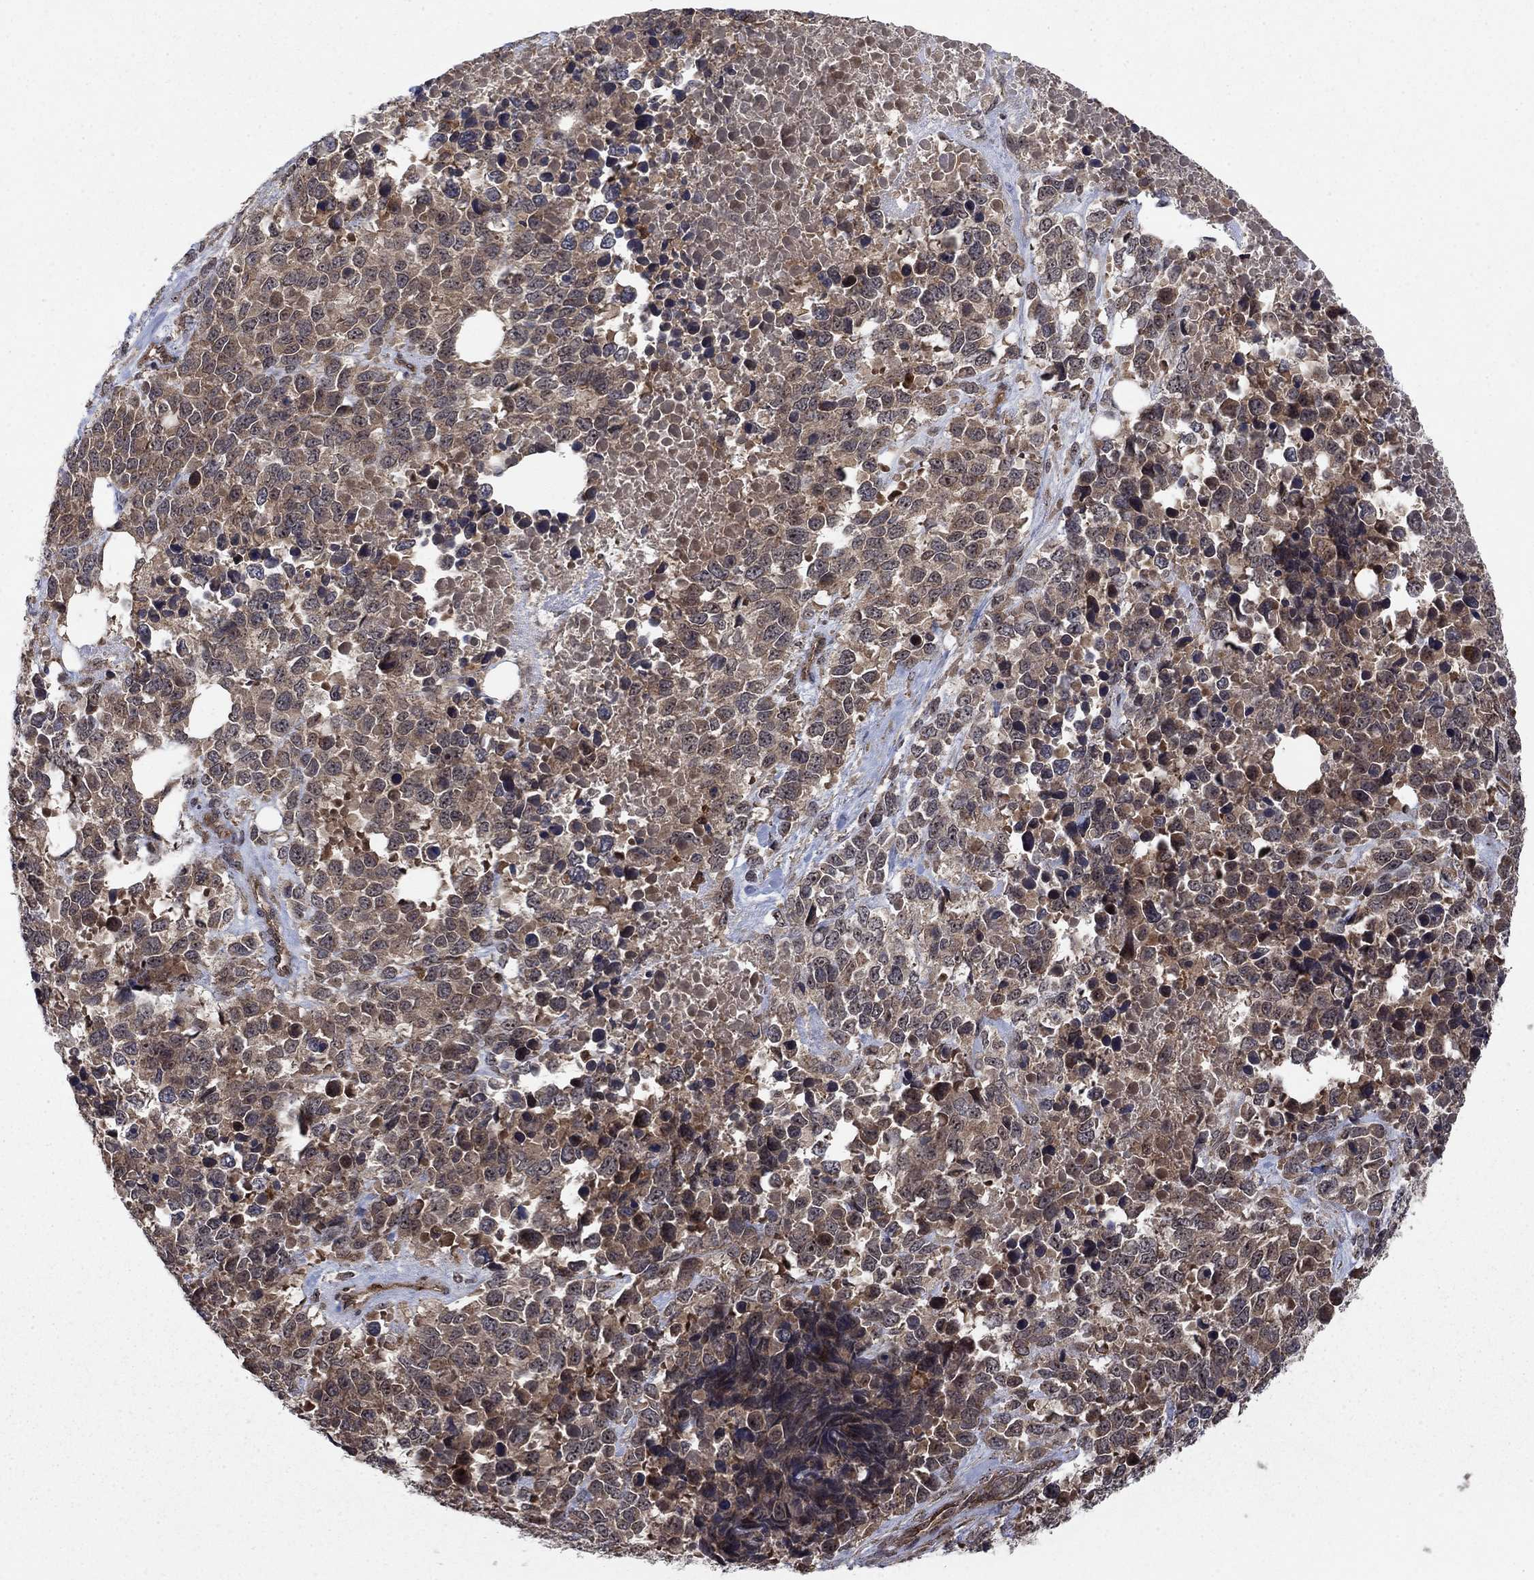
{"staining": {"intensity": "moderate", "quantity": ">75%", "location": "cytoplasmic/membranous"}, "tissue": "melanoma", "cell_type": "Tumor cells", "image_type": "cancer", "snomed": [{"axis": "morphology", "description": "Malignant melanoma, Metastatic site"}, {"axis": "topography", "description": "Skin"}], "caption": "IHC (DAB) staining of human malignant melanoma (metastatic site) reveals moderate cytoplasmic/membranous protein positivity in approximately >75% of tumor cells.", "gene": "IFI35", "patient": {"sex": "male", "age": 84}}